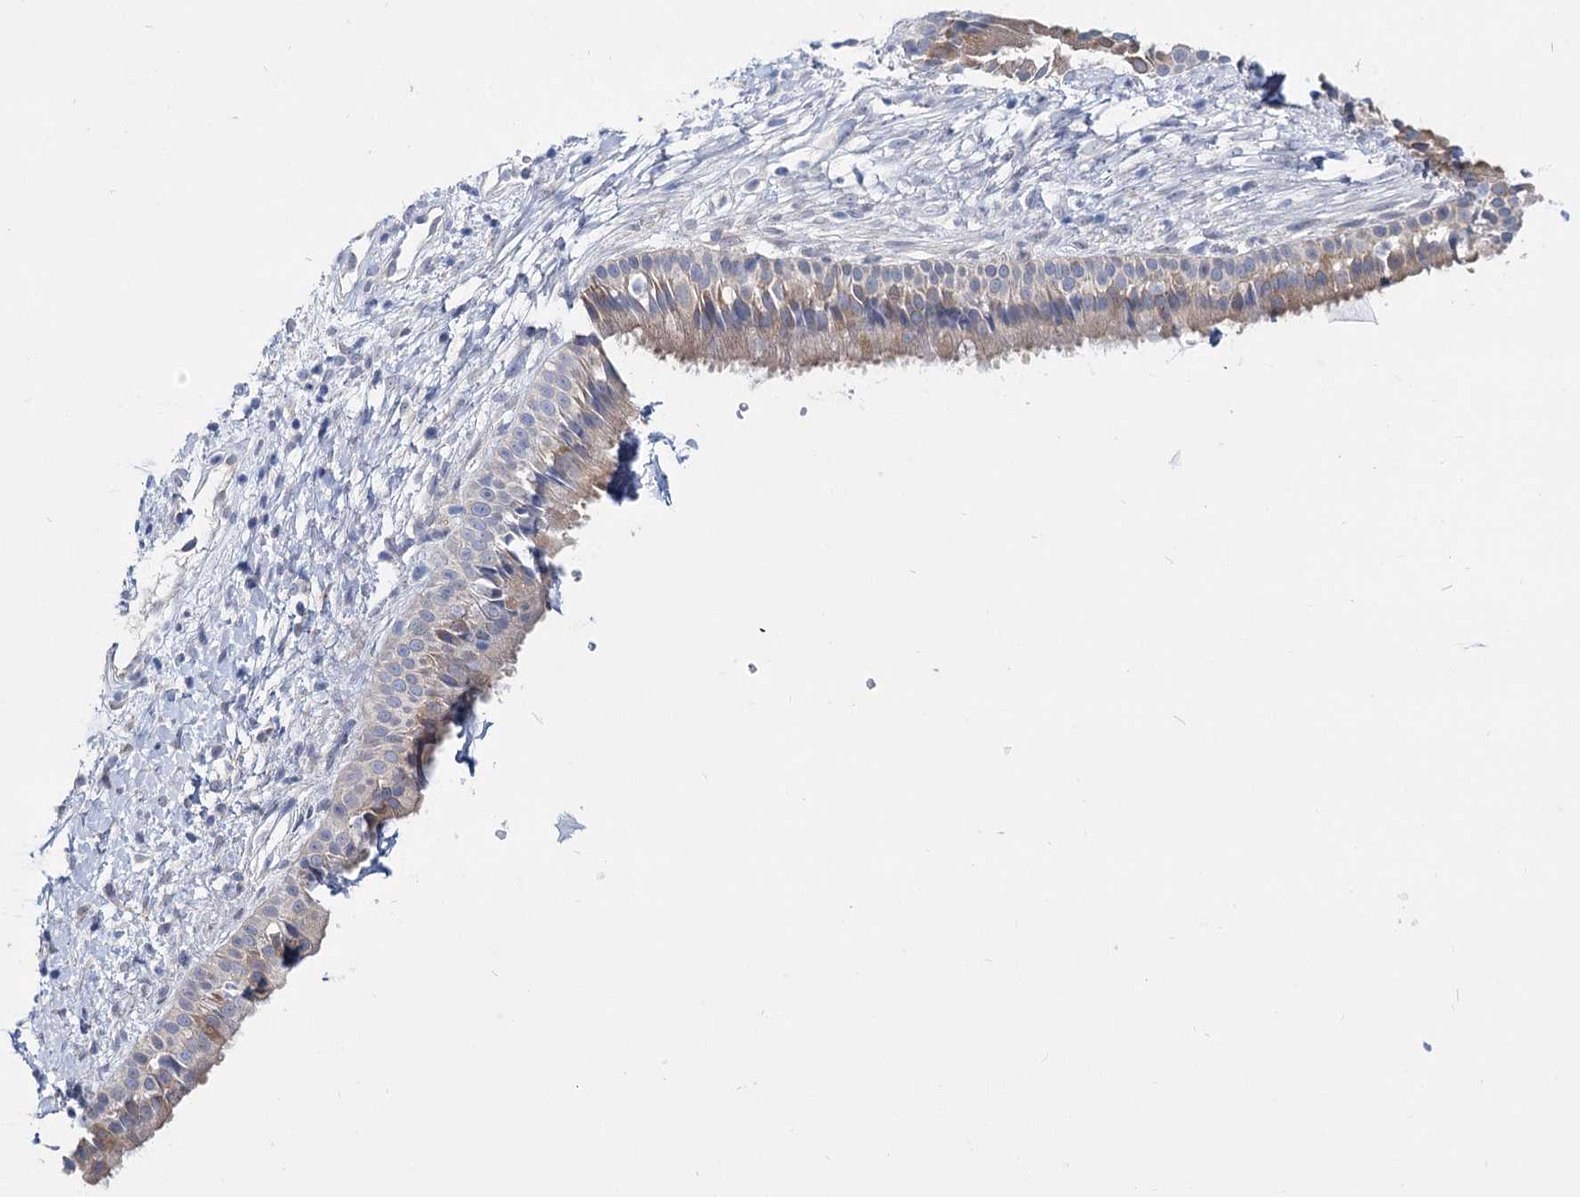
{"staining": {"intensity": "moderate", "quantity": "<25%", "location": "cytoplasmic/membranous"}, "tissue": "nasopharynx", "cell_type": "Respiratory epithelial cells", "image_type": "normal", "snomed": [{"axis": "morphology", "description": "Normal tissue, NOS"}, {"axis": "topography", "description": "Nasopharynx"}], "caption": "Protein staining of unremarkable nasopharynx displays moderate cytoplasmic/membranous positivity in about <25% of respiratory epithelial cells.", "gene": "UGP2", "patient": {"sex": "male", "age": 22}}